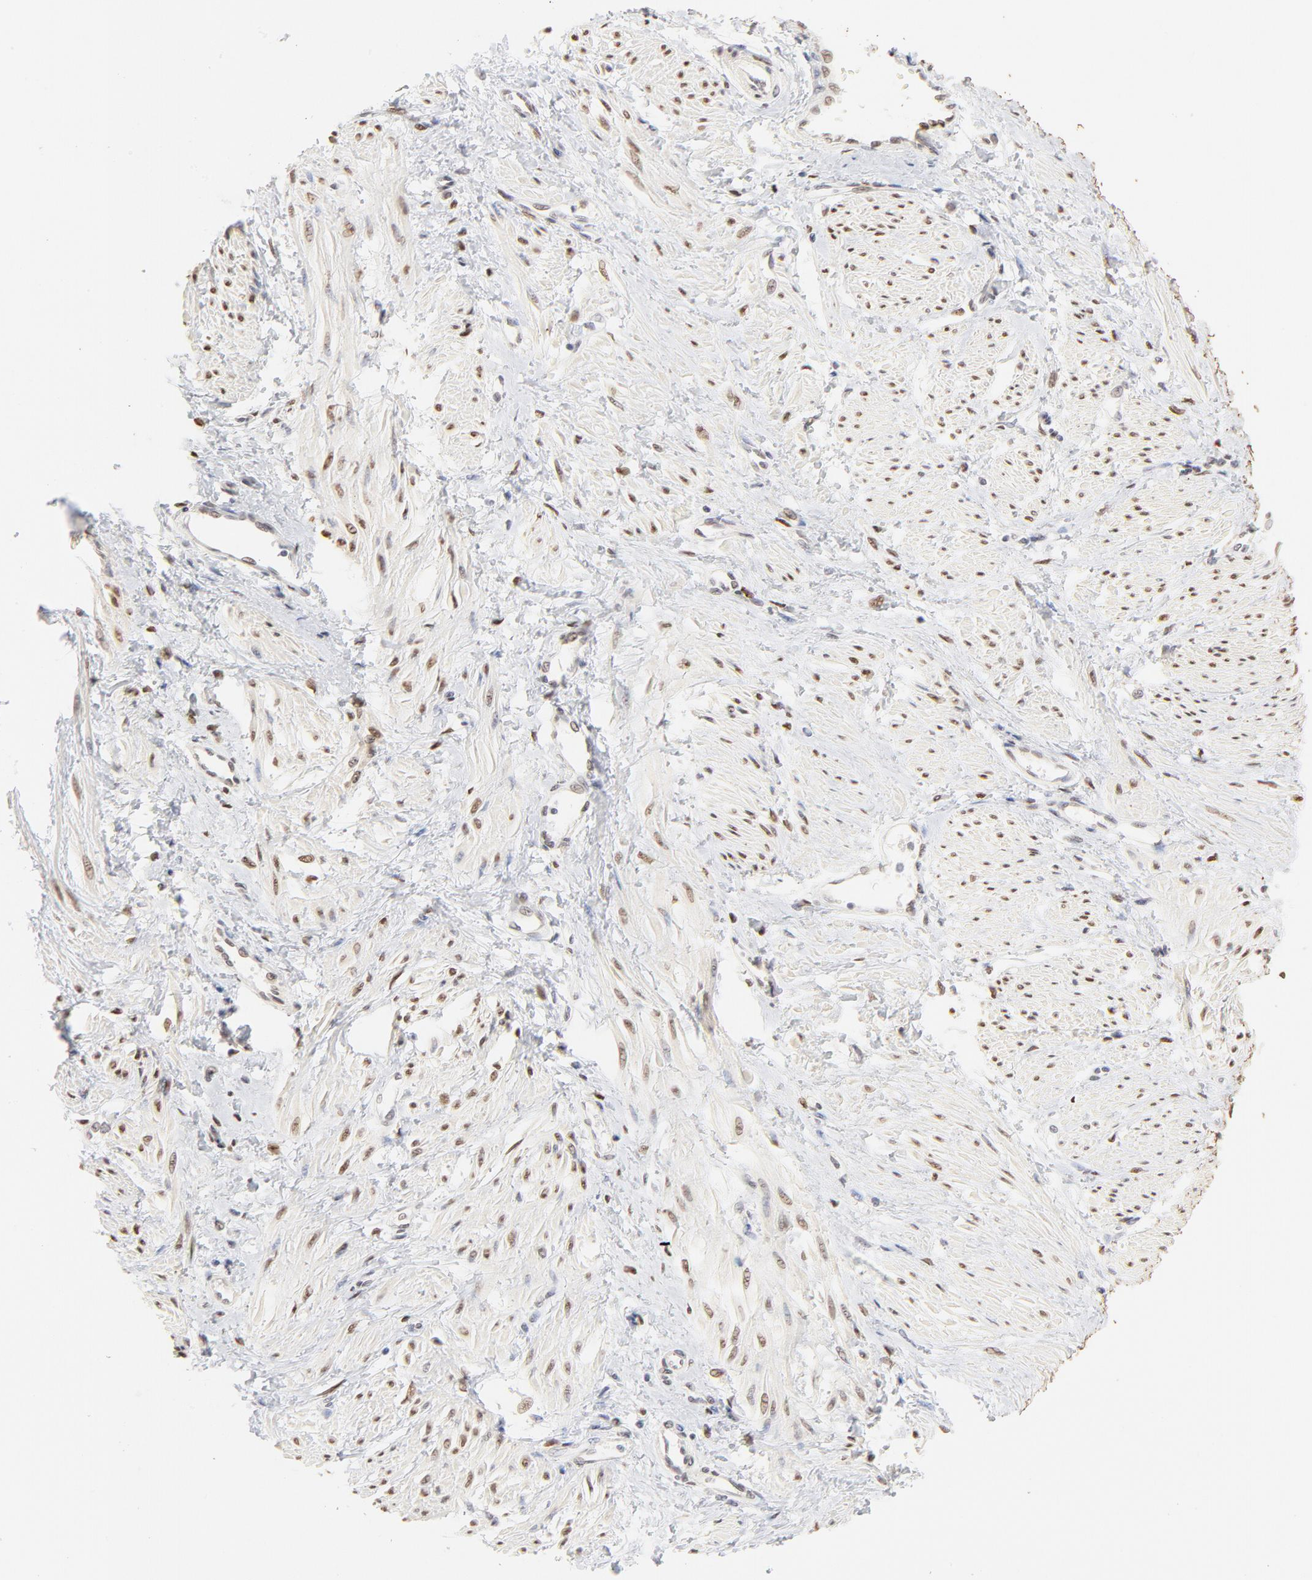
{"staining": {"intensity": "moderate", "quantity": ">75%", "location": "nuclear"}, "tissue": "smooth muscle", "cell_type": "Smooth muscle cells", "image_type": "normal", "snomed": [{"axis": "morphology", "description": "Normal tissue, NOS"}, {"axis": "topography", "description": "Smooth muscle"}, {"axis": "topography", "description": "Uterus"}], "caption": "Protein analysis of unremarkable smooth muscle displays moderate nuclear positivity in about >75% of smooth muscle cells. The protein of interest is shown in brown color, while the nuclei are stained blue.", "gene": "PBX1", "patient": {"sex": "female", "age": 39}}